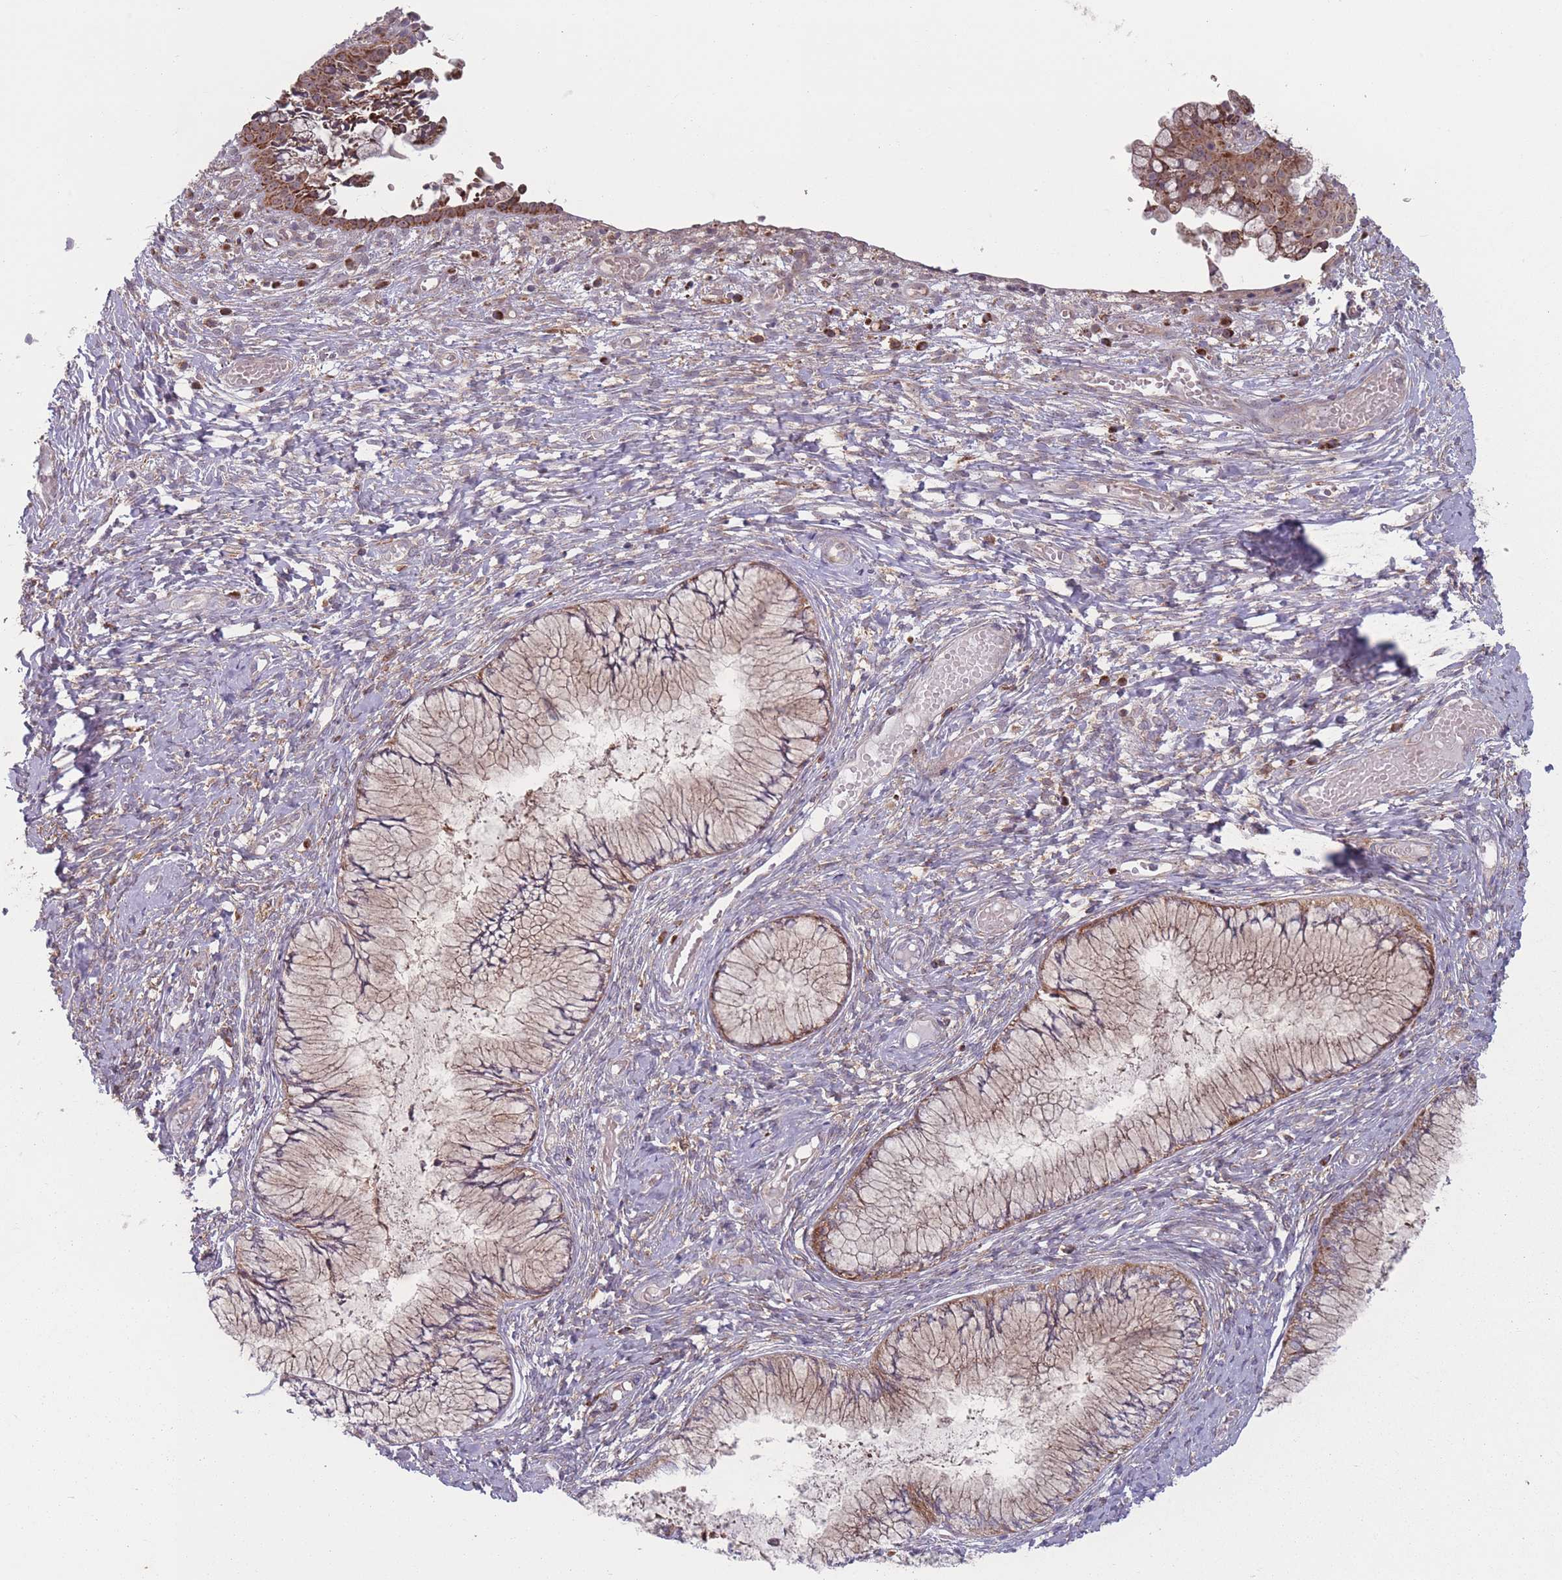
{"staining": {"intensity": "weak", "quantity": ">75%", "location": "cytoplasmic/membranous"}, "tissue": "cervix", "cell_type": "Glandular cells", "image_type": "normal", "snomed": [{"axis": "morphology", "description": "Normal tissue, NOS"}, {"axis": "topography", "description": "Cervix"}], "caption": "IHC (DAB) staining of benign human cervix displays weak cytoplasmic/membranous protein expression in about >75% of glandular cells. The staining was performed using DAB (3,3'-diaminobenzidine), with brown indicating positive protein expression. Nuclei are stained blue with hematoxylin.", "gene": "OR10Q1", "patient": {"sex": "female", "age": 42}}